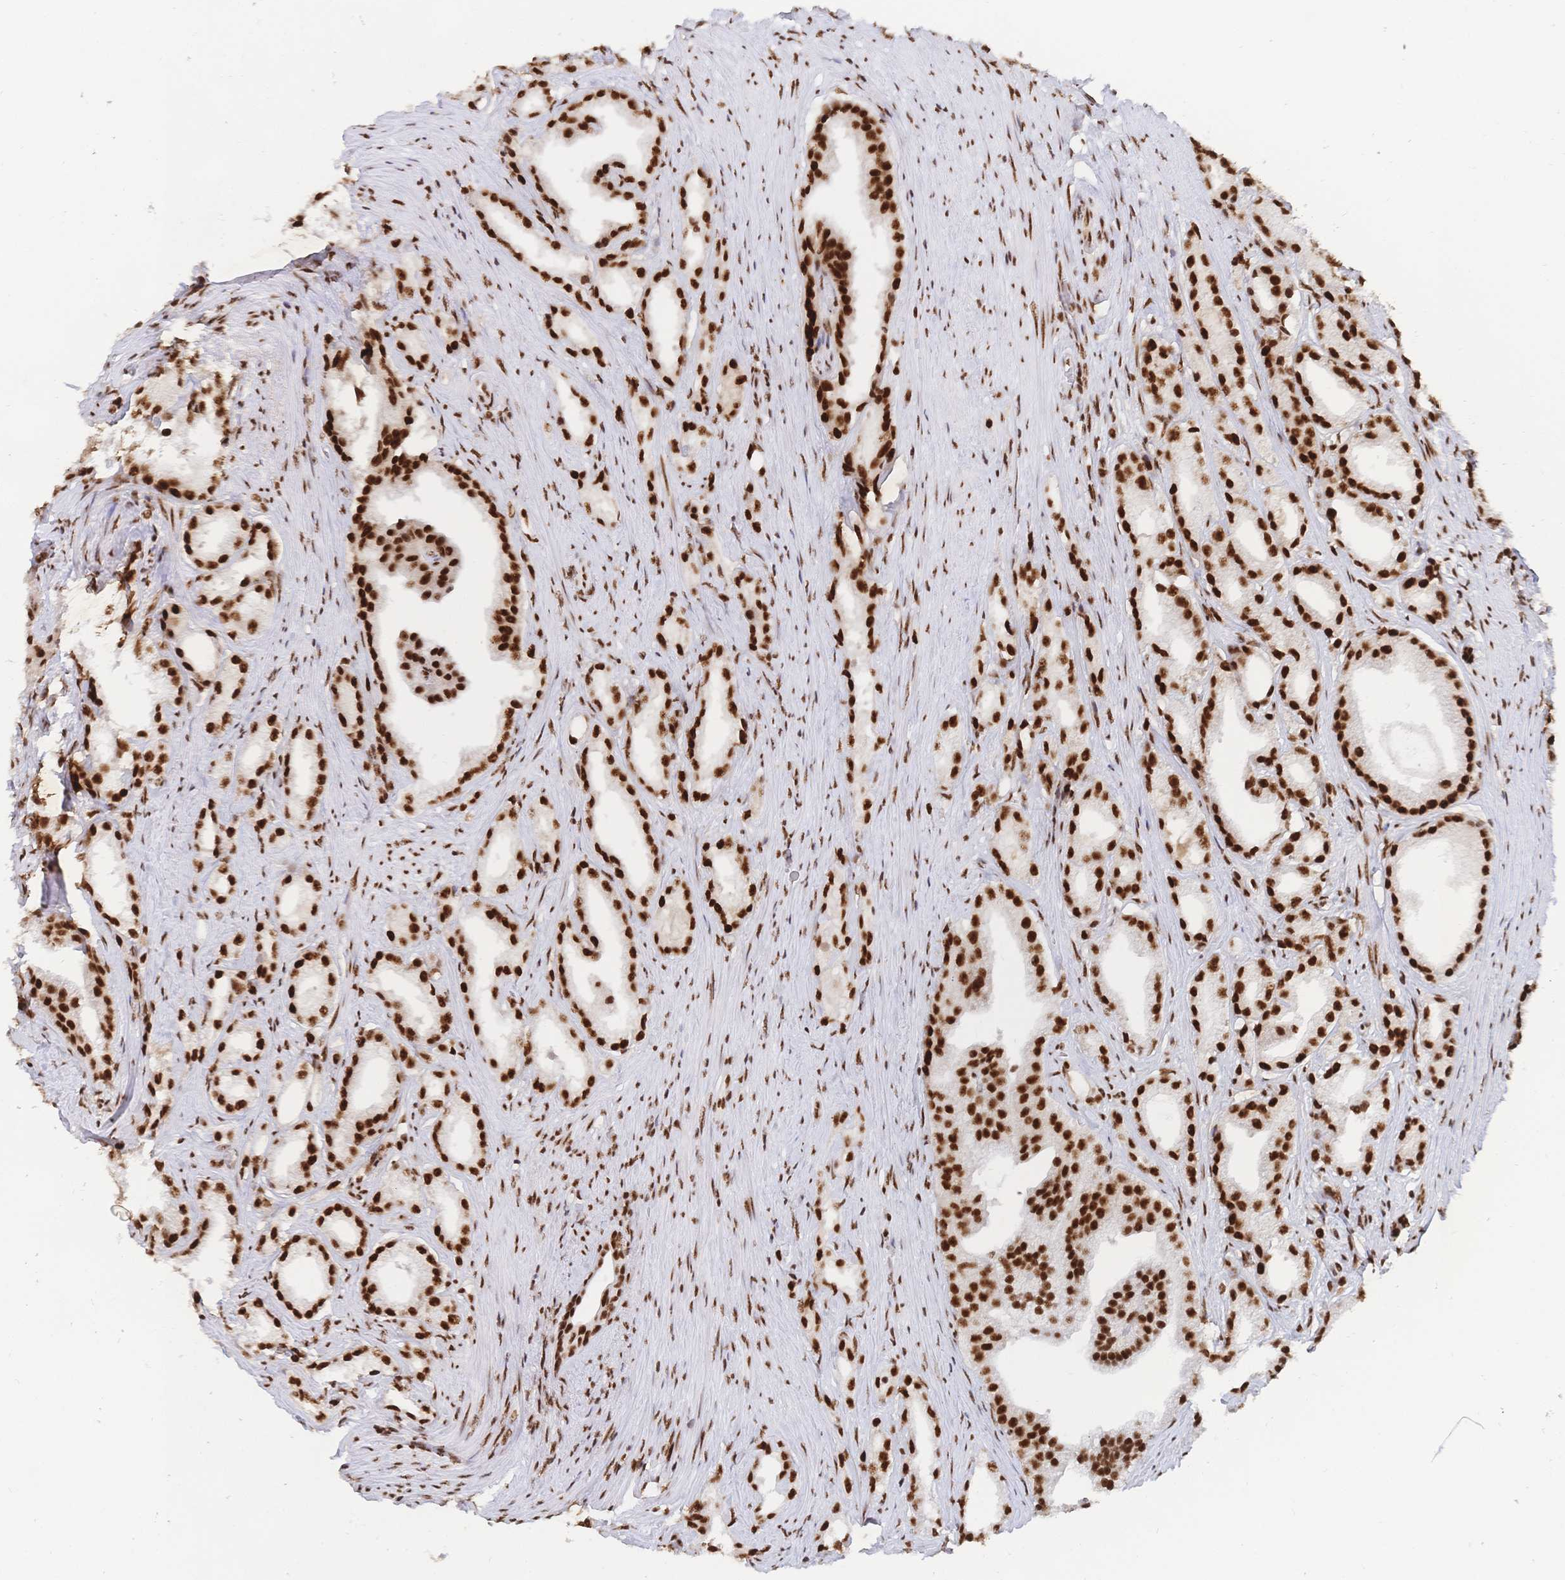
{"staining": {"intensity": "strong", "quantity": ">75%", "location": "nuclear"}, "tissue": "prostate cancer", "cell_type": "Tumor cells", "image_type": "cancer", "snomed": [{"axis": "morphology", "description": "Adenocarcinoma, Low grade"}, {"axis": "topography", "description": "Prostate"}], "caption": "This photomicrograph reveals immunohistochemistry staining of prostate cancer, with high strong nuclear staining in approximately >75% of tumor cells.", "gene": "SRSF1", "patient": {"sex": "male", "age": 65}}